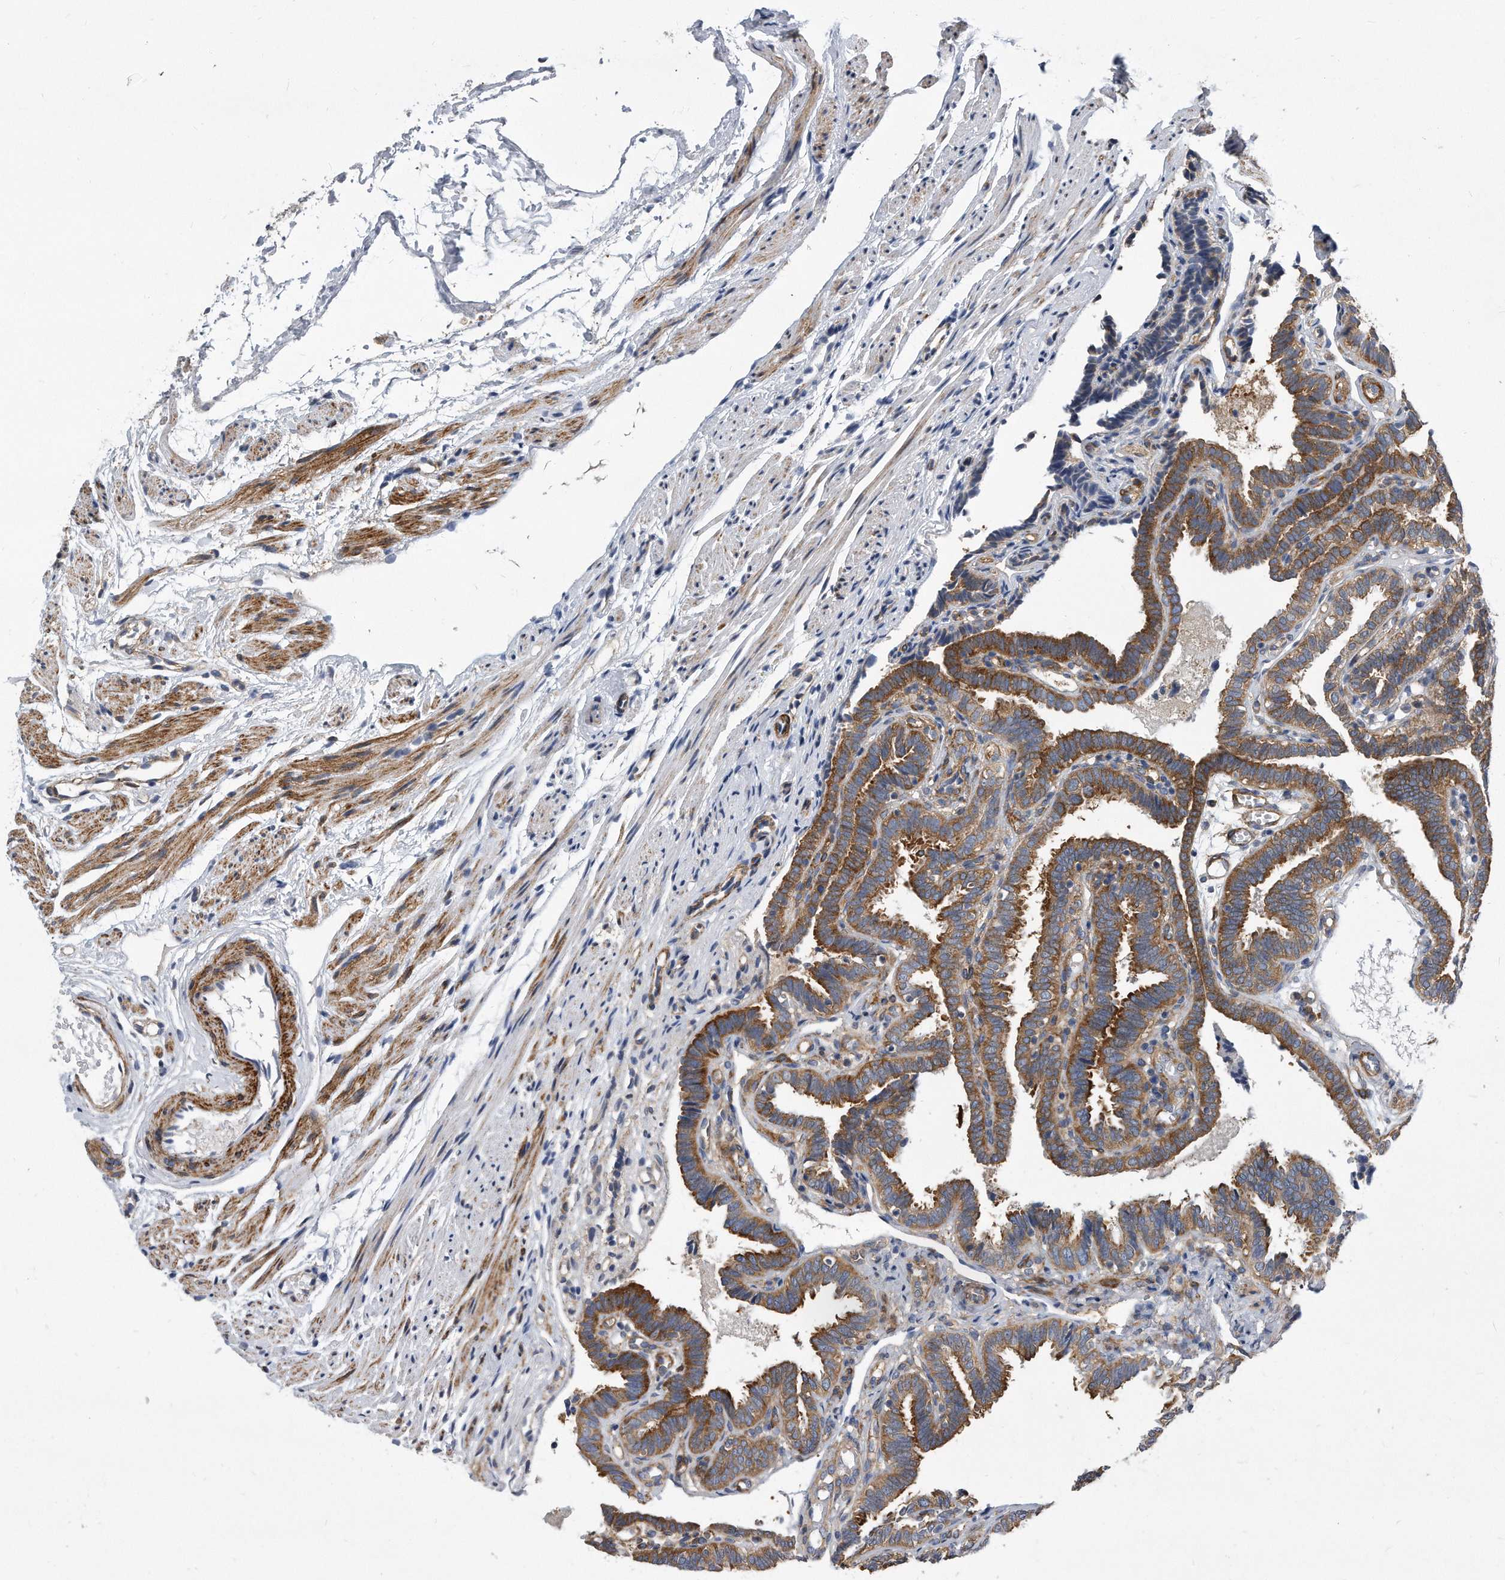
{"staining": {"intensity": "moderate", "quantity": "25%-75%", "location": "cytoplasmic/membranous"}, "tissue": "fallopian tube", "cell_type": "Glandular cells", "image_type": "normal", "snomed": [{"axis": "morphology", "description": "Normal tissue, NOS"}, {"axis": "topography", "description": "Fallopian tube"}], "caption": "Immunohistochemistry (IHC) histopathology image of normal human fallopian tube stained for a protein (brown), which demonstrates medium levels of moderate cytoplasmic/membranous positivity in about 25%-75% of glandular cells.", "gene": "EIF2B4", "patient": {"sex": "female", "age": 39}}